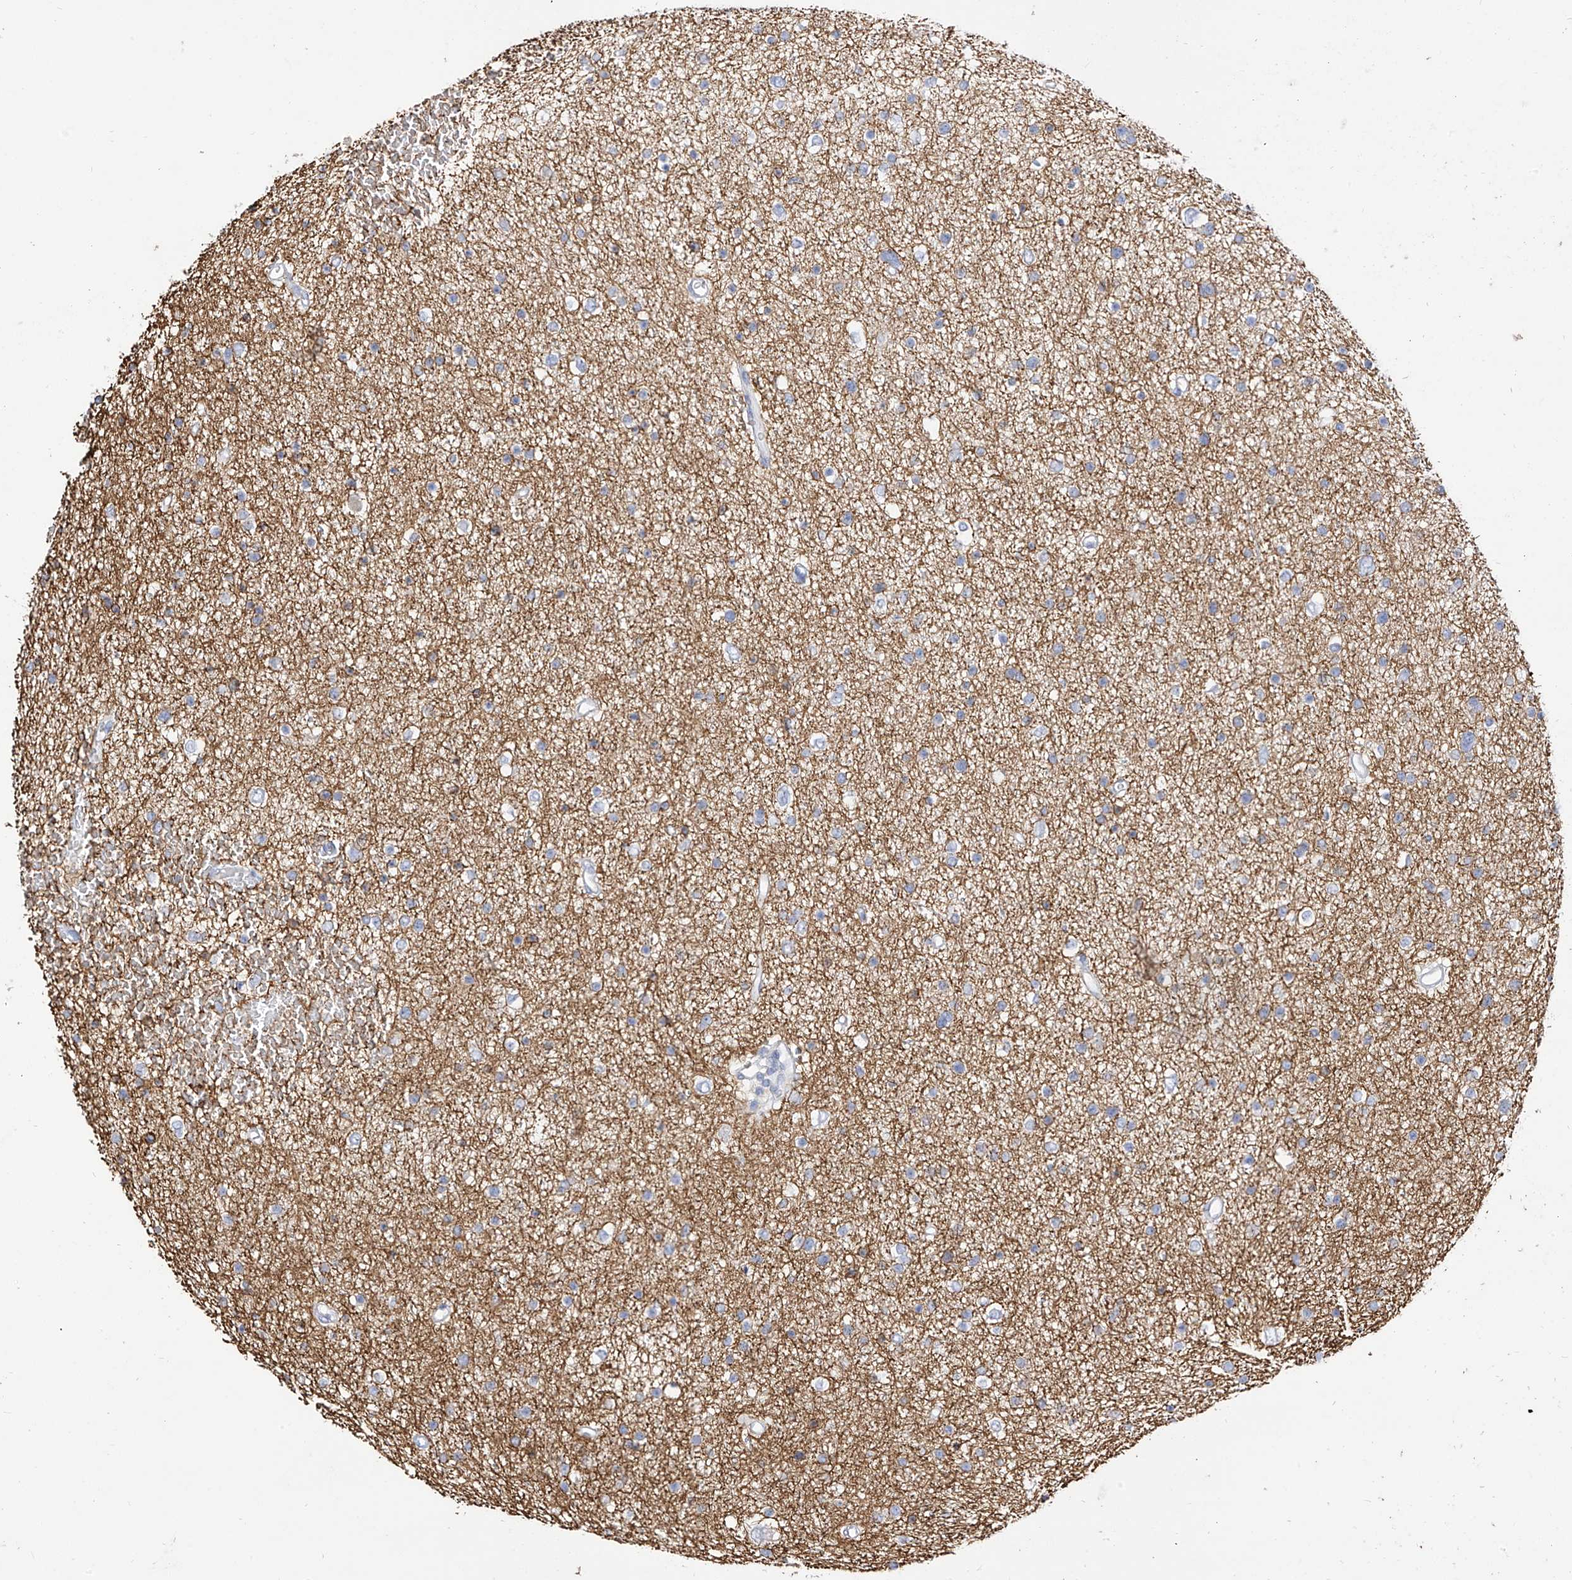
{"staining": {"intensity": "negative", "quantity": "none", "location": "none"}, "tissue": "glioma", "cell_type": "Tumor cells", "image_type": "cancer", "snomed": [{"axis": "morphology", "description": "Glioma, malignant, Low grade"}, {"axis": "topography", "description": "Brain"}], "caption": "An immunohistochemistry (IHC) histopathology image of low-grade glioma (malignant) is shown. There is no staining in tumor cells of low-grade glioma (malignant). (Brightfield microscopy of DAB (3,3'-diaminobenzidine) IHC at high magnification).", "gene": "RASA2", "patient": {"sex": "female", "age": 37}}